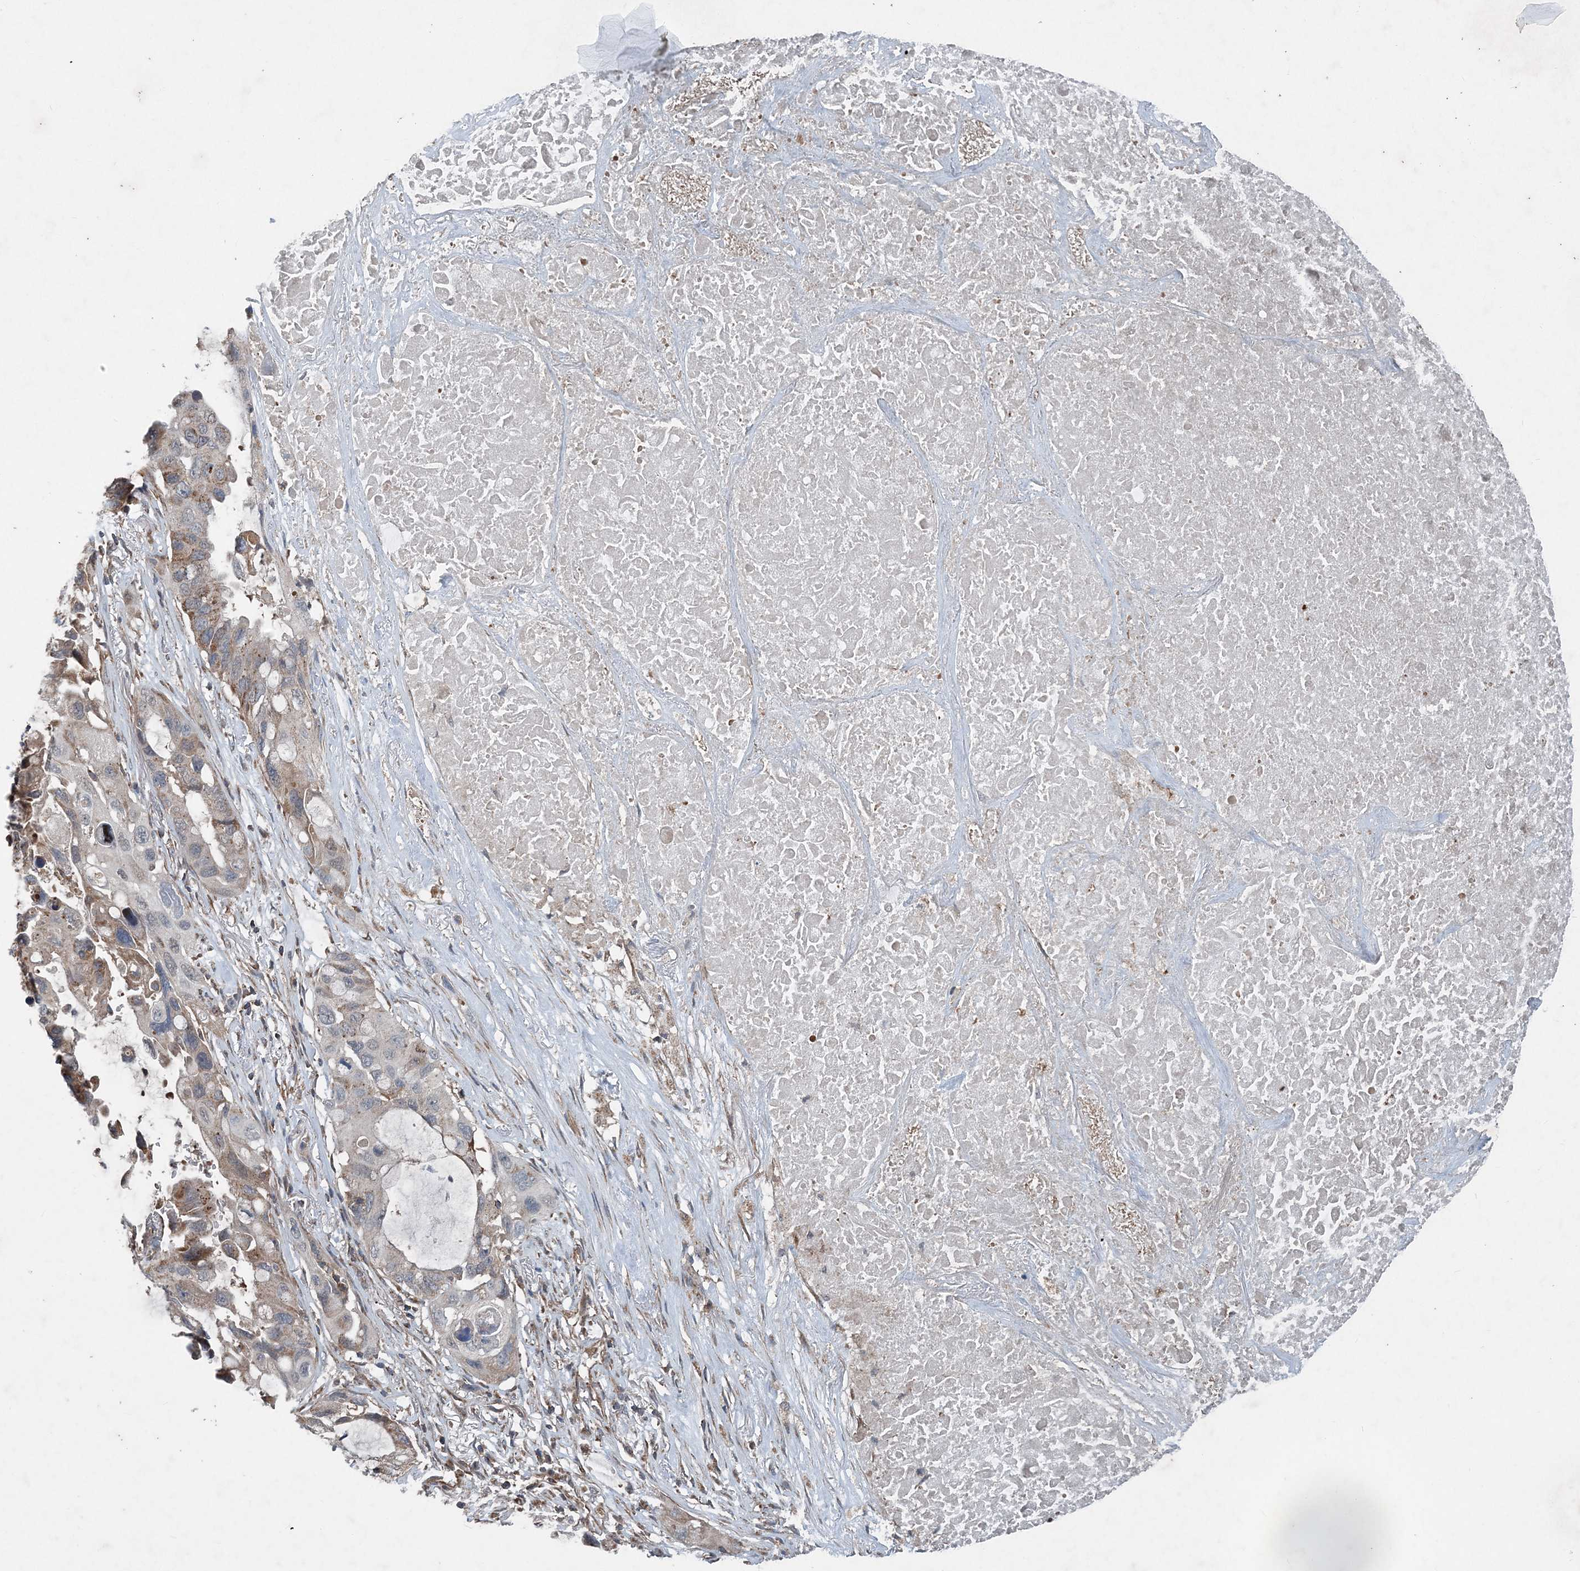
{"staining": {"intensity": "weak", "quantity": "<25%", "location": "cytoplasmic/membranous"}, "tissue": "lung cancer", "cell_type": "Tumor cells", "image_type": "cancer", "snomed": [{"axis": "morphology", "description": "Squamous cell carcinoma, NOS"}, {"axis": "topography", "description": "Lung"}], "caption": "A micrograph of squamous cell carcinoma (lung) stained for a protein reveals no brown staining in tumor cells. (DAB (3,3'-diaminobenzidine) immunohistochemistry, high magnification).", "gene": "NDUFA2", "patient": {"sex": "female", "age": 73}}